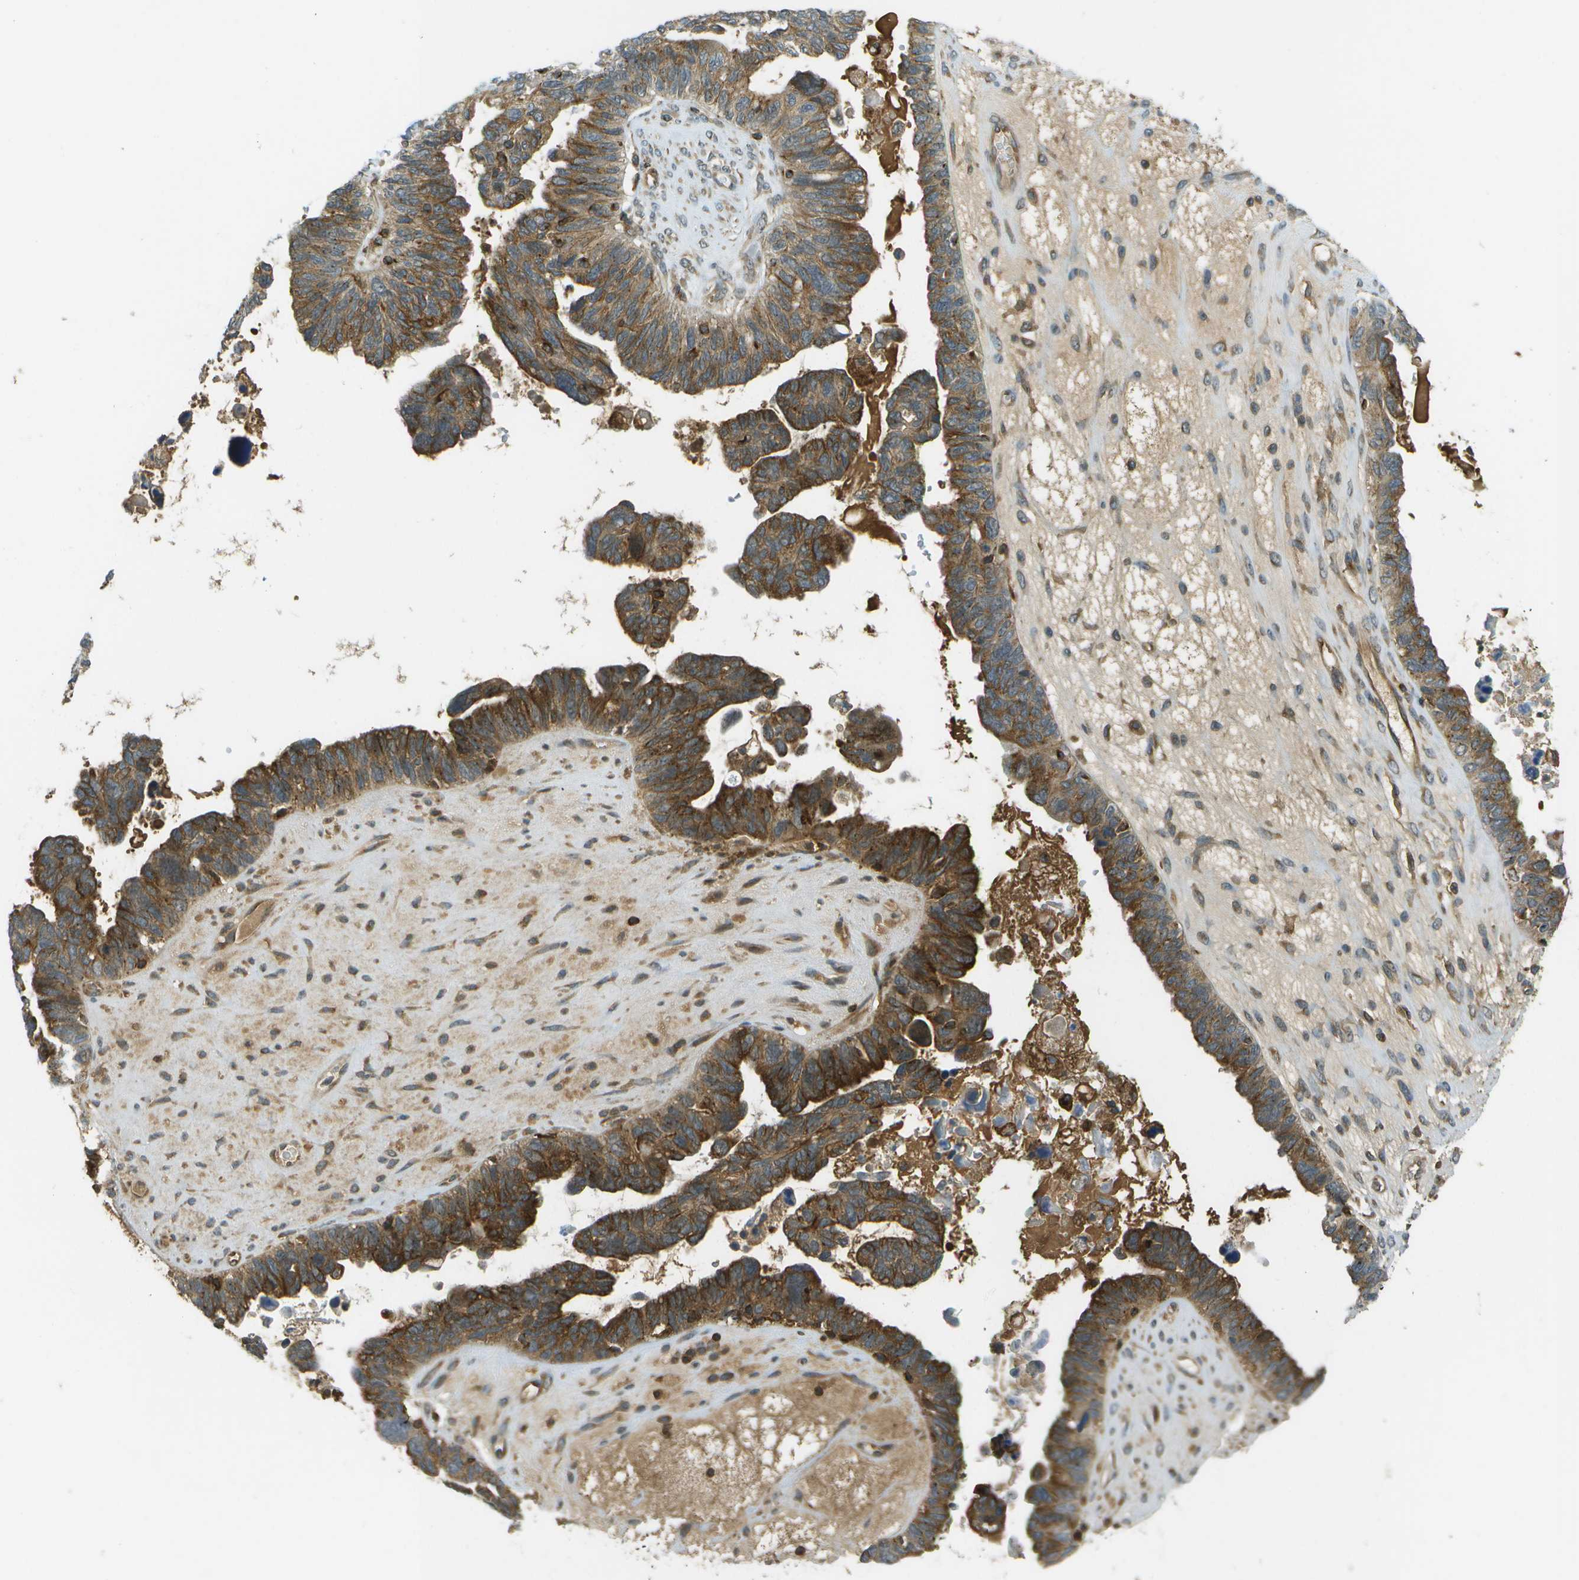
{"staining": {"intensity": "strong", "quantity": ">75%", "location": "cytoplasmic/membranous"}, "tissue": "ovarian cancer", "cell_type": "Tumor cells", "image_type": "cancer", "snomed": [{"axis": "morphology", "description": "Cystadenocarcinoma, serous, NOS"}, {"axis": "topography", "description": "Ovary"}], "caption": "Immunohistochemistry of ovarian cancer displays high levels of strong cytoplasmic/membranous positivity in approximately >75% of tumor cells.", "gene": "TMTC1", "patient": {"sex": "female", "age": 79}}